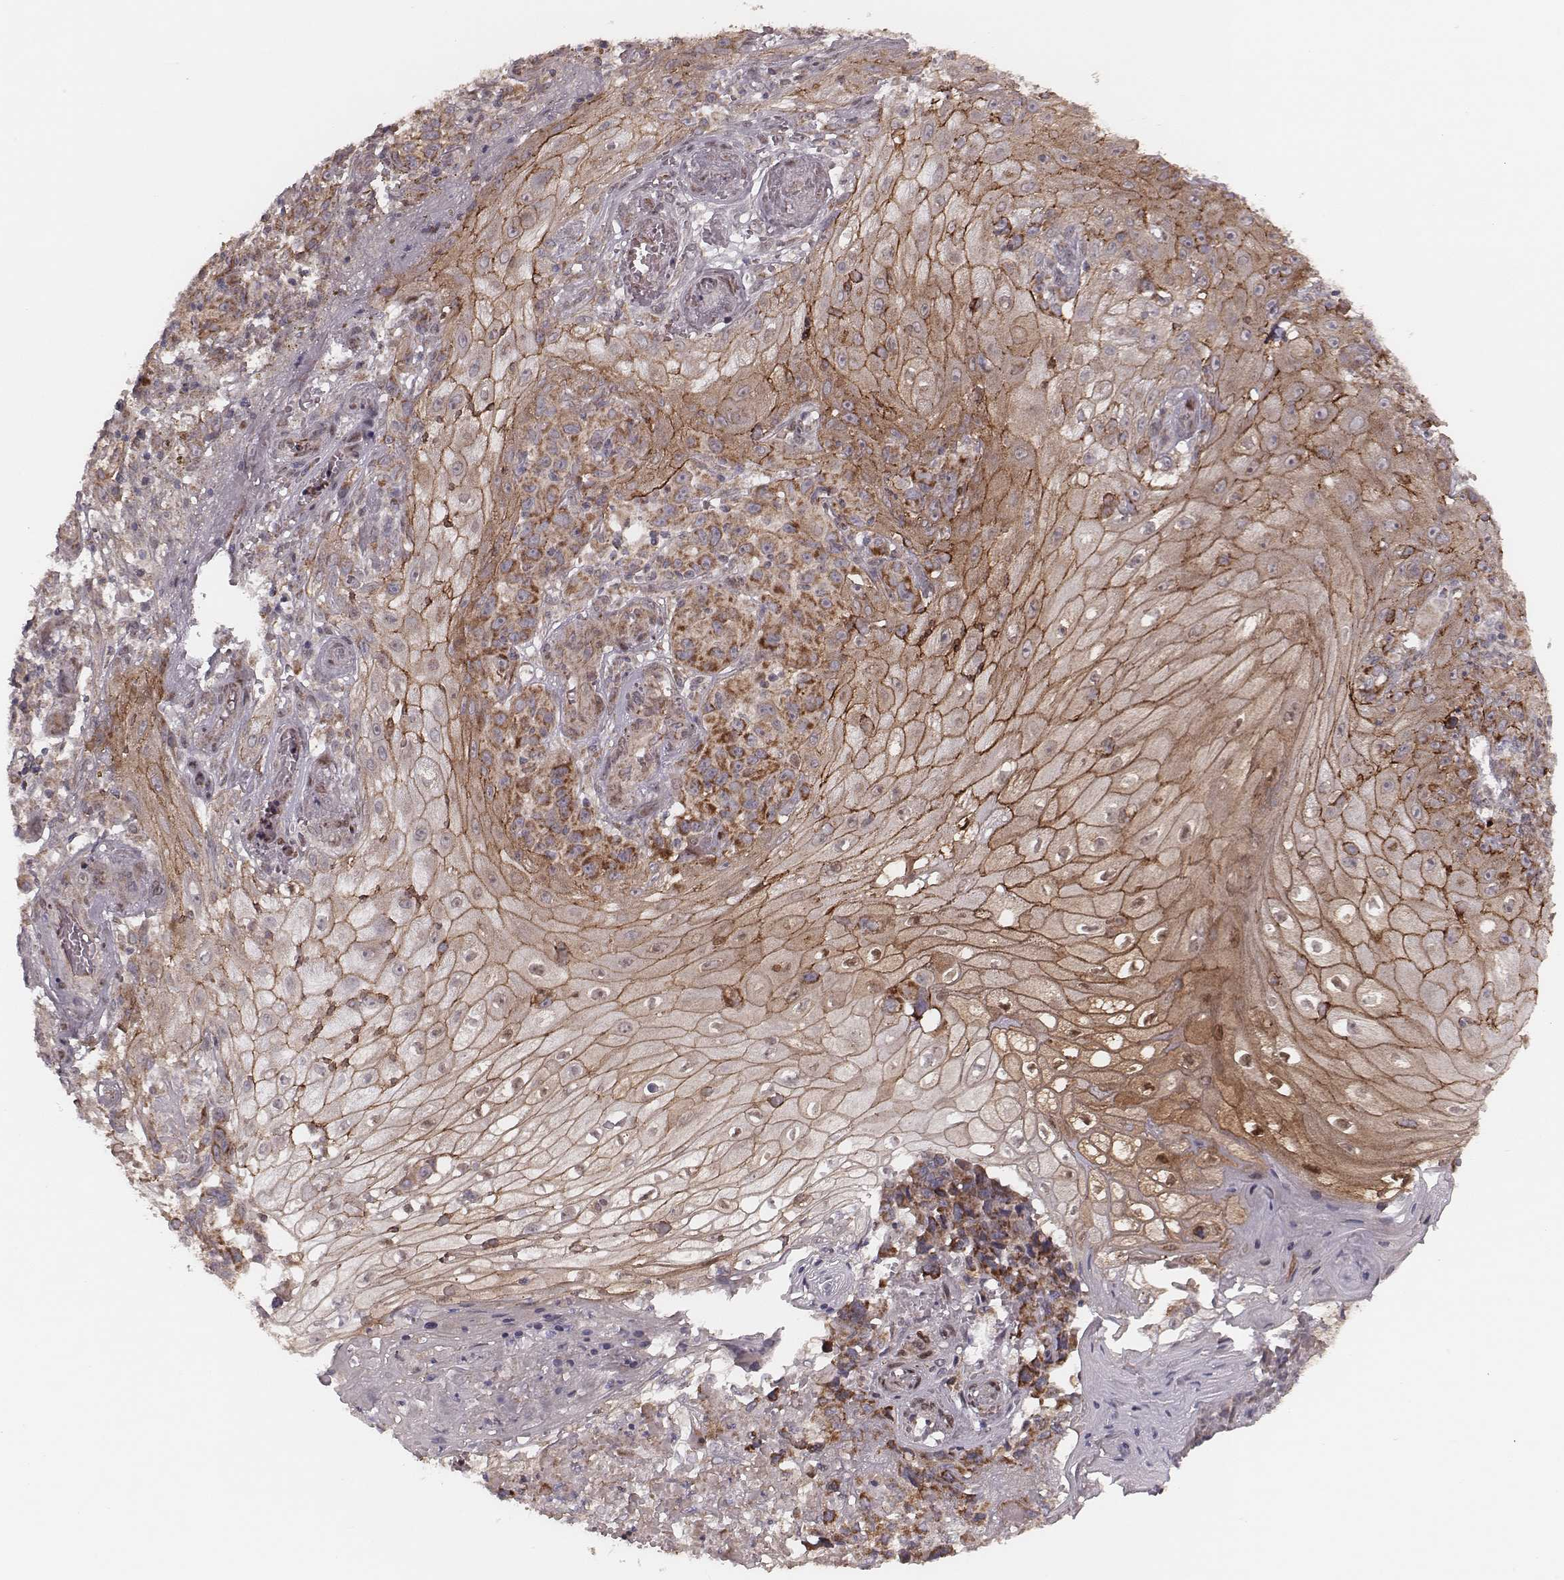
{"staining": {"intensity": "moderate", "quantity": ">75%", "location": "cytoplasmic/membranous"}, "tissue": "melanoma", "cell_type": "Tumor cells", "image_type": "cancer", "snomed": [{"axis": "morphology", "description": "Malignant melanoma, NOS"}, {"axis": "topography", "description": "Skin"}], "caption": "Human melanoma stained for a protein (brown) reveals moderate cytoplasmic/membranous positive staining in about >75% of tumor cells.", "gene": "NDUFA7", "patient": {"sex": "female", "age": 53}}